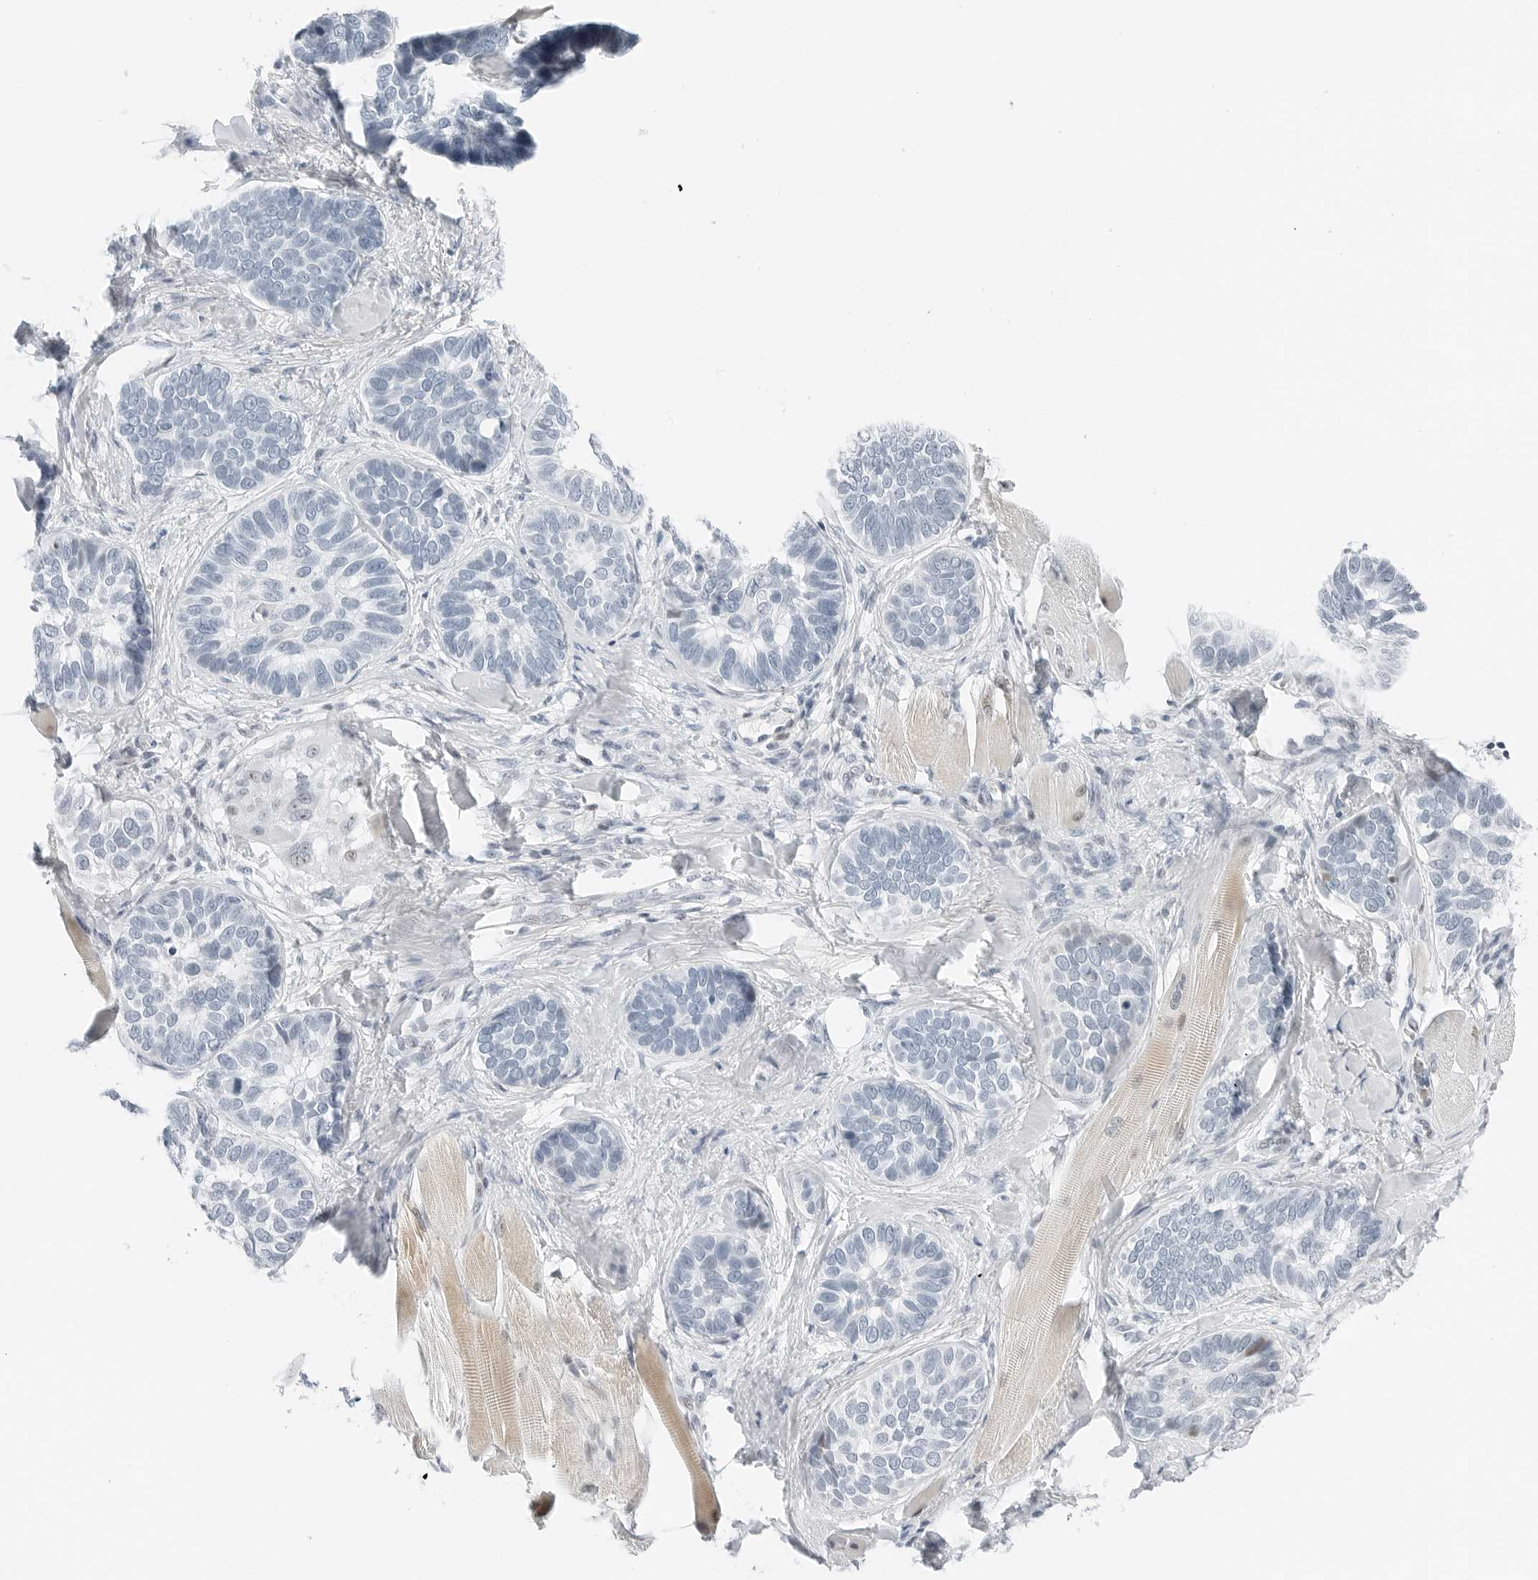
{"staining": {"intensity": "negative", "quantity": "none", "location": "none"}, "tissue": "skin cancer", "cell_type": "Tumor cells", "image_type": "cancer", "snomed": [{"axis": "morphology", "description": "Basal cell carcinoma"}, {"axis": "topography", "description": "Skin"}], "caption": "Histopathology image shows no protein positivity in tumor cells of basal cell carcinoma (skin) tissue.", "gene": "NTMT2", "patient": {"sex": "male", "age": 62}}